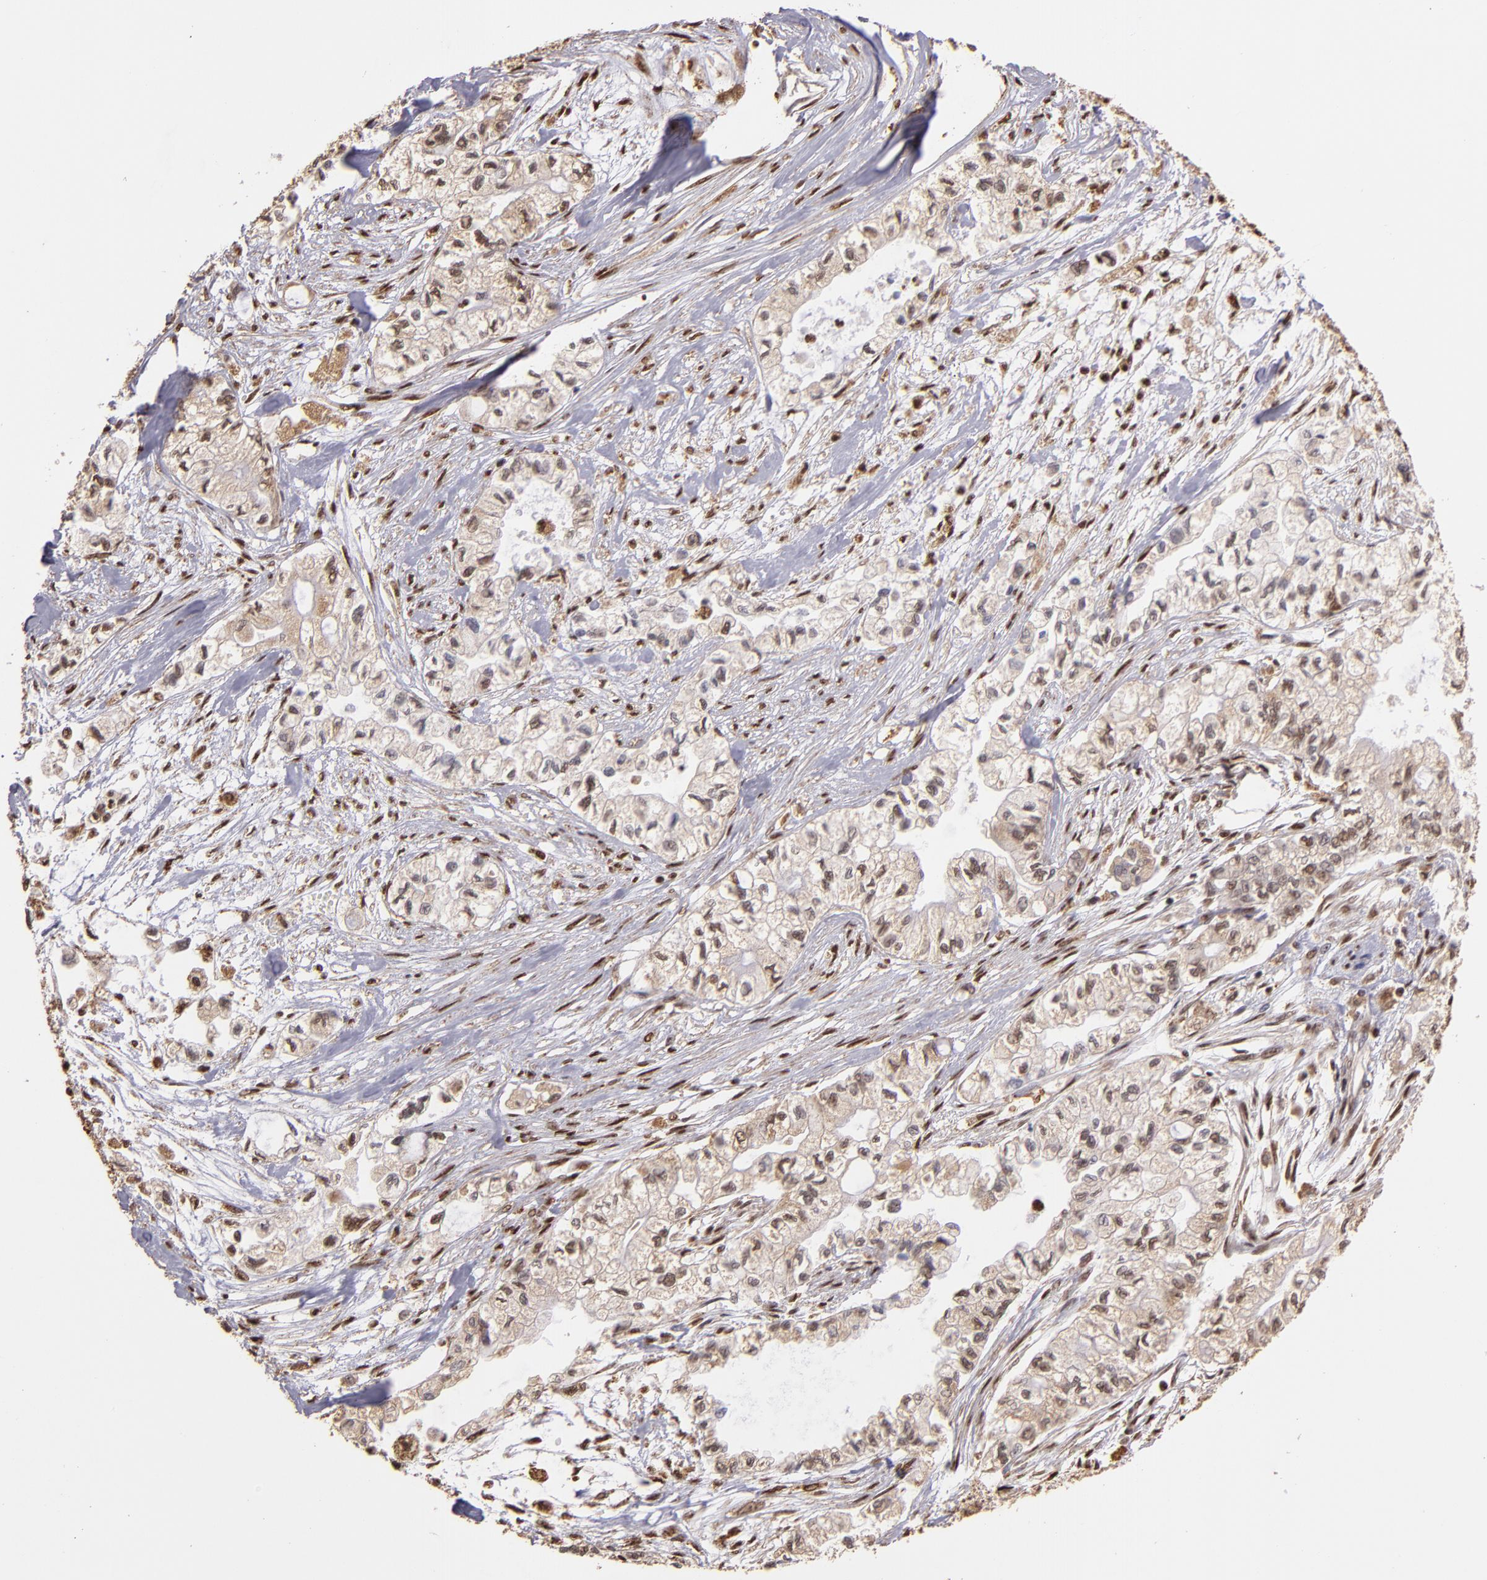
{"staining": {"intensity": "weak", "quantity": ">75%", "location": "cytoplasmic/membranous,nuclear"}, "tissue": "pancreatic cancer", "cell_type": "Tumor cells", "image_type": "cancer", "snomed": [{"axis": "morphology", "description": "Adenocarcinoma, NOS"}, {"axis": "topography", "description": "Pancreas"}], "caption": "Protein expression analysis of human adenocarcinoma (pancreatic) reveals weak cytoplasmic/membranous and nuclear positivity in approximately >75% of tumor cells. Nuclei are stained in blue.", "gene": "SP1", "patient": {"sex": "male", "age": 79}}